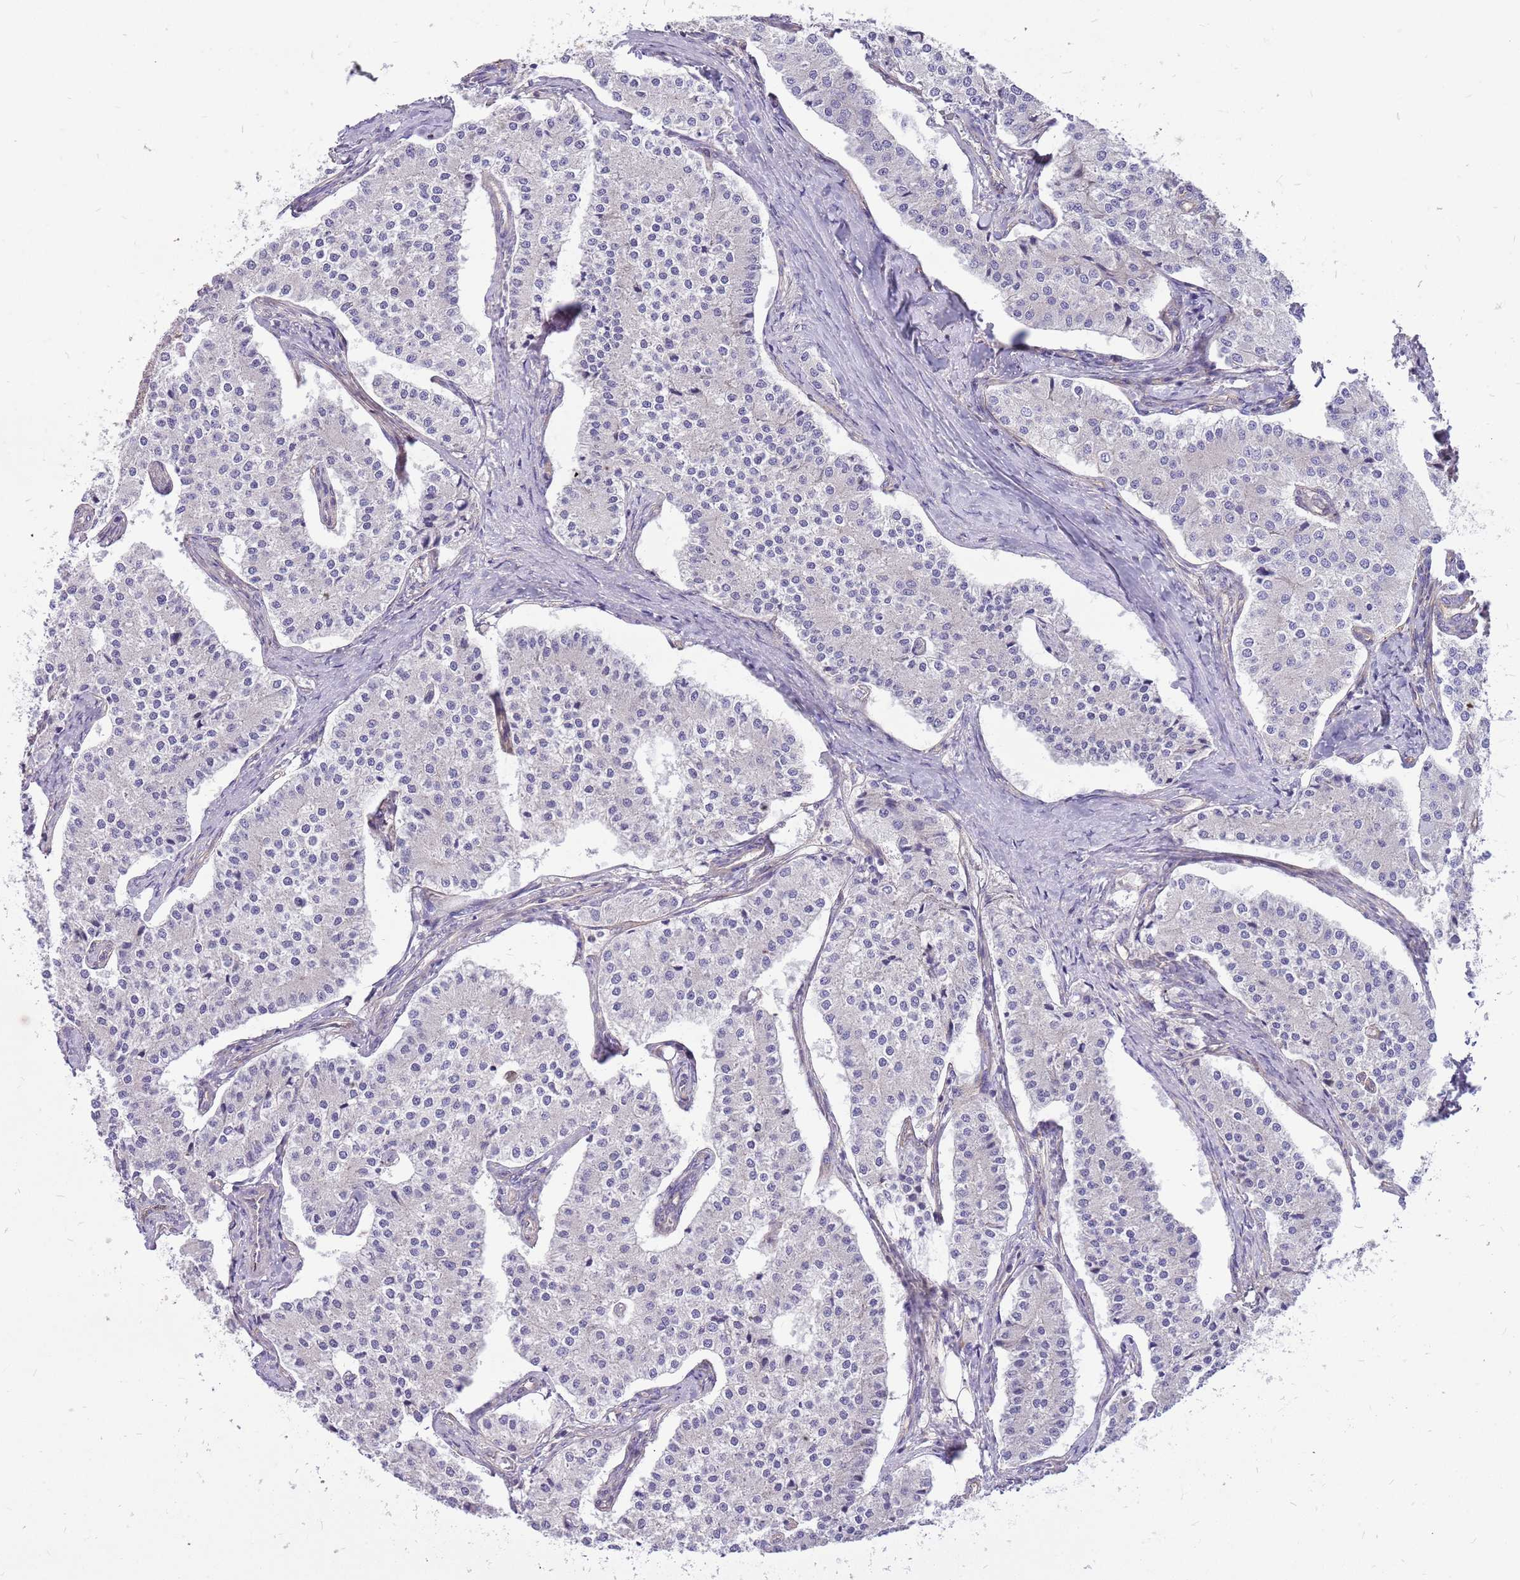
{"staining": {"intensity": "negative", "quantity": "none", "location": "none"}, "tissue": "carcinoid", "cell_type": "Tumor cells", "image_type": "cancer", "snomed": [{"axis": "morphology", "description": "Carcinoid, malignant, NOS"}, {"axis": "topography", "description": "Colon"}], "caption": "This is a photomicrograph of immunohistochemistry (IHC) staining of carcinoid, which shows no staining in tumor cells. Nuclei are stained in blue.", "gene": "NTN4", "patient": {"sex": "female", "age": 52}}